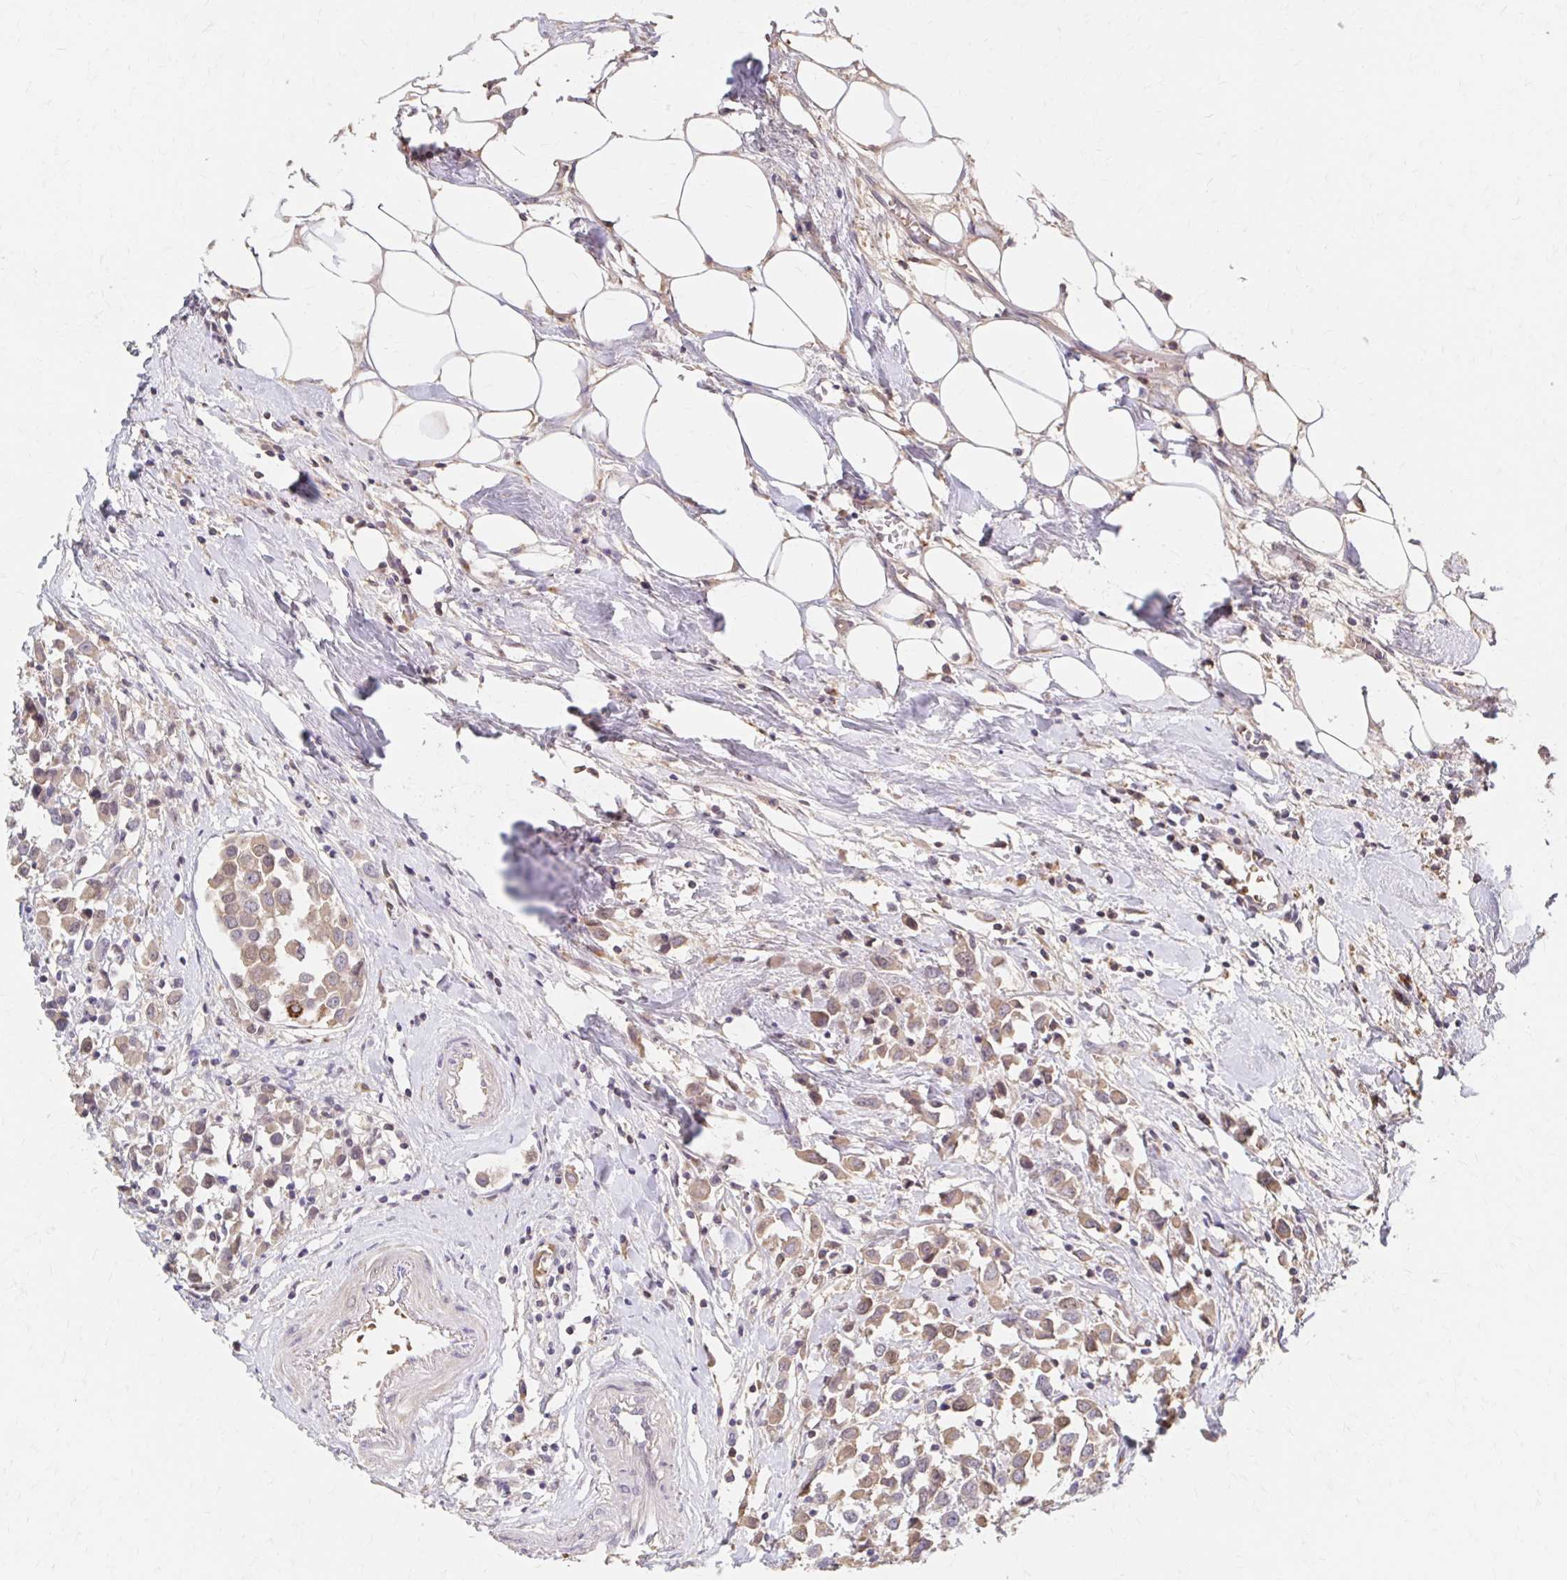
{"staining": {"intensity": "moderate", "quantity": "<25%", "location": "cytoplasmic/membranous"}, "tissue": "breast cancer", "cell_type": "Tumor cells", "image_type": "cancer", "snomed": [{"axis": "morphology", "description": "Duct carcinoma"}, {"axis": "topography", "description": "Breast"}], "caption": "An immunohistochemistry (IHC) photomicrograph of tumor tissue is shown. Protein staining in brown labels moderate cytoplasmic/membranous positivity in infiltrating ductal carcinoma (breast) within tumor cells.", "gene": "HMGCS2", "patient": {"sex": "female", "age": 61}}